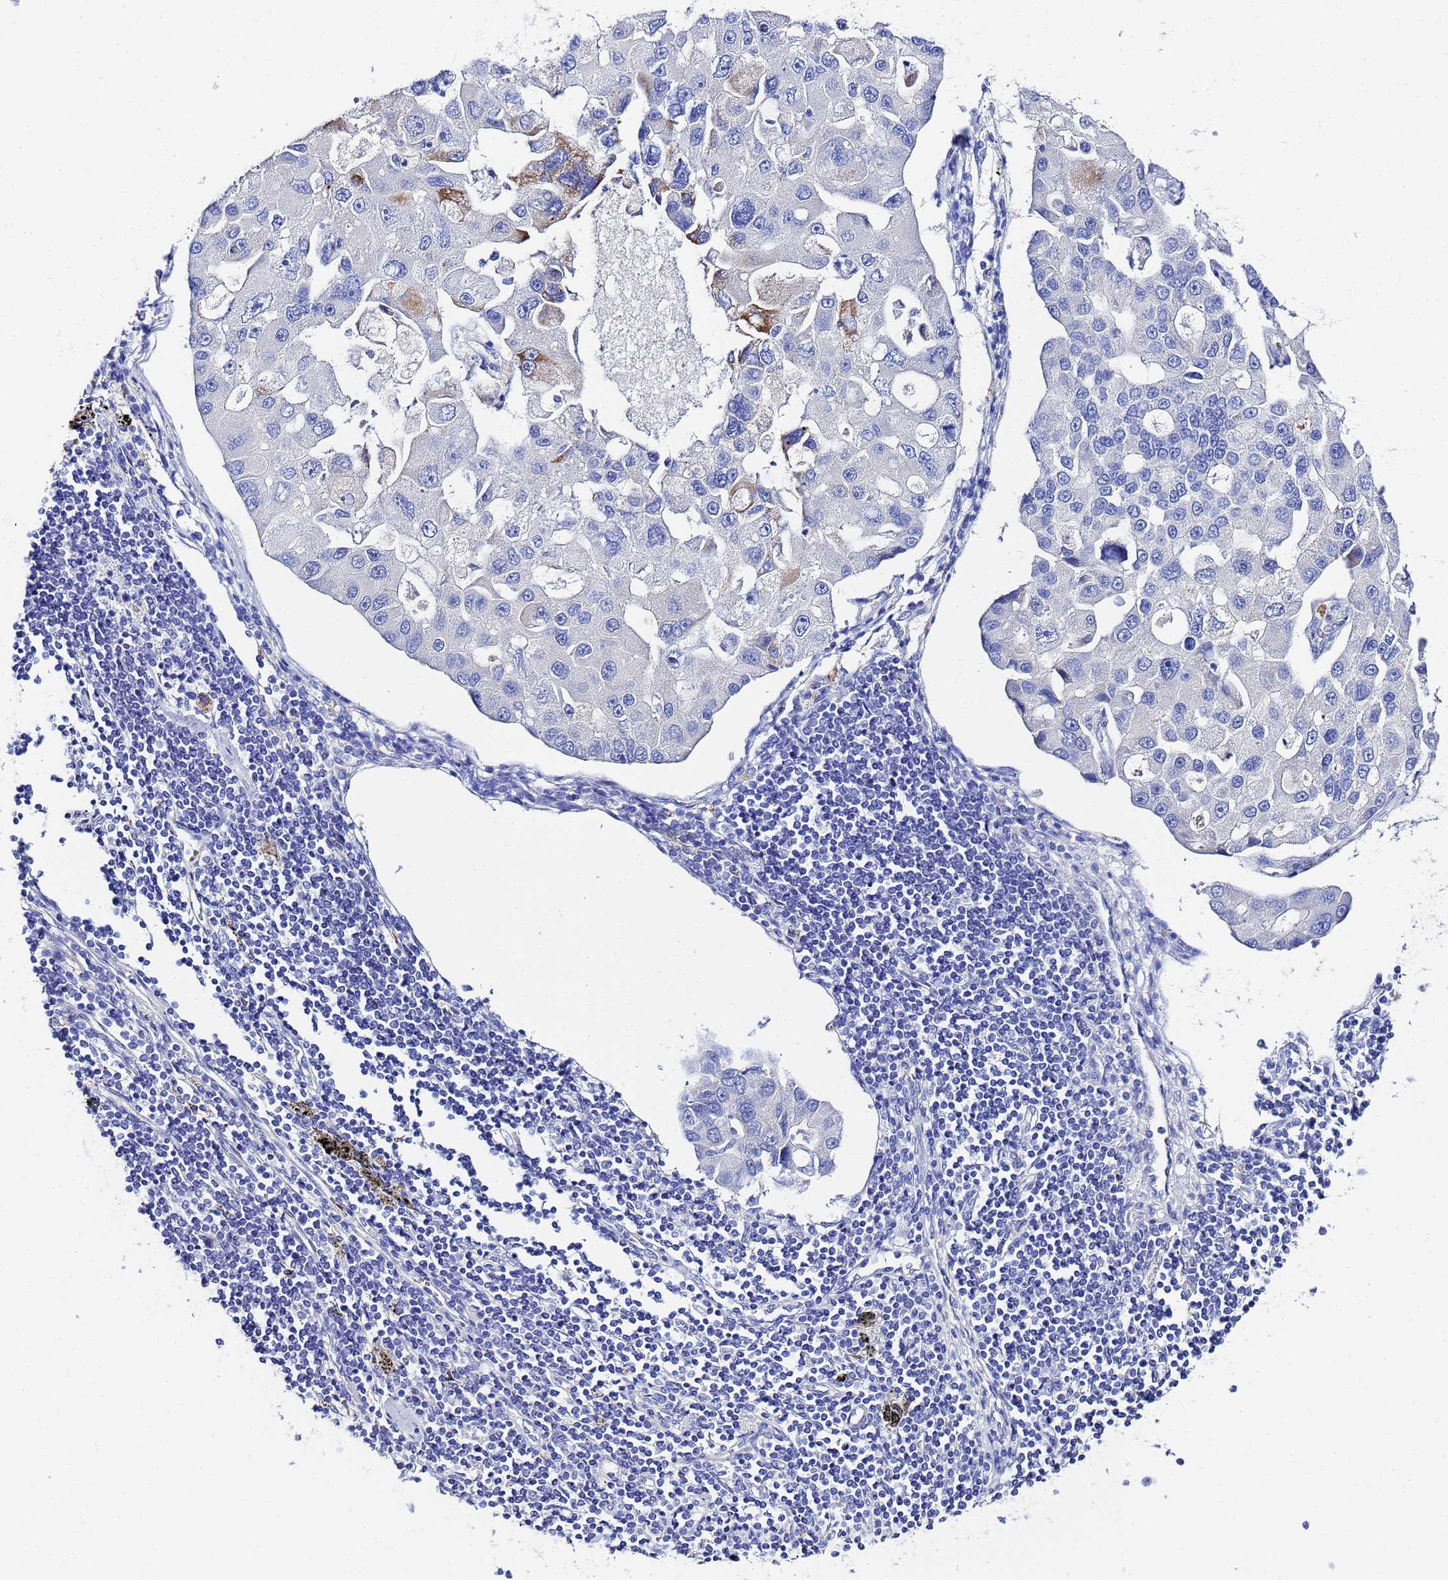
{"staining": {"intensity": "moderate", "quantity": "<25%", "location": "cytoplasmic/membranous"}, "tissue": "lung cancer", "cell_type": "Tumor cells", "image_type": "cancer", "snomed": [{"axis": "morphology", "description": "Adenocarcinoma, NOS"}, {"axis": "topography", "description": "Lung"}], "caption": "Adenocarcinoma (lung) stained for a protein displays moderate cytoplasmic/membranous positivity in tumor cells. (Stains: DAB in brown, nuclei in blue, Microscopy: brightfield microscopy at high magnification).", "gene": "ZNF26", "patient": {"sex": "female", "age": 54}}